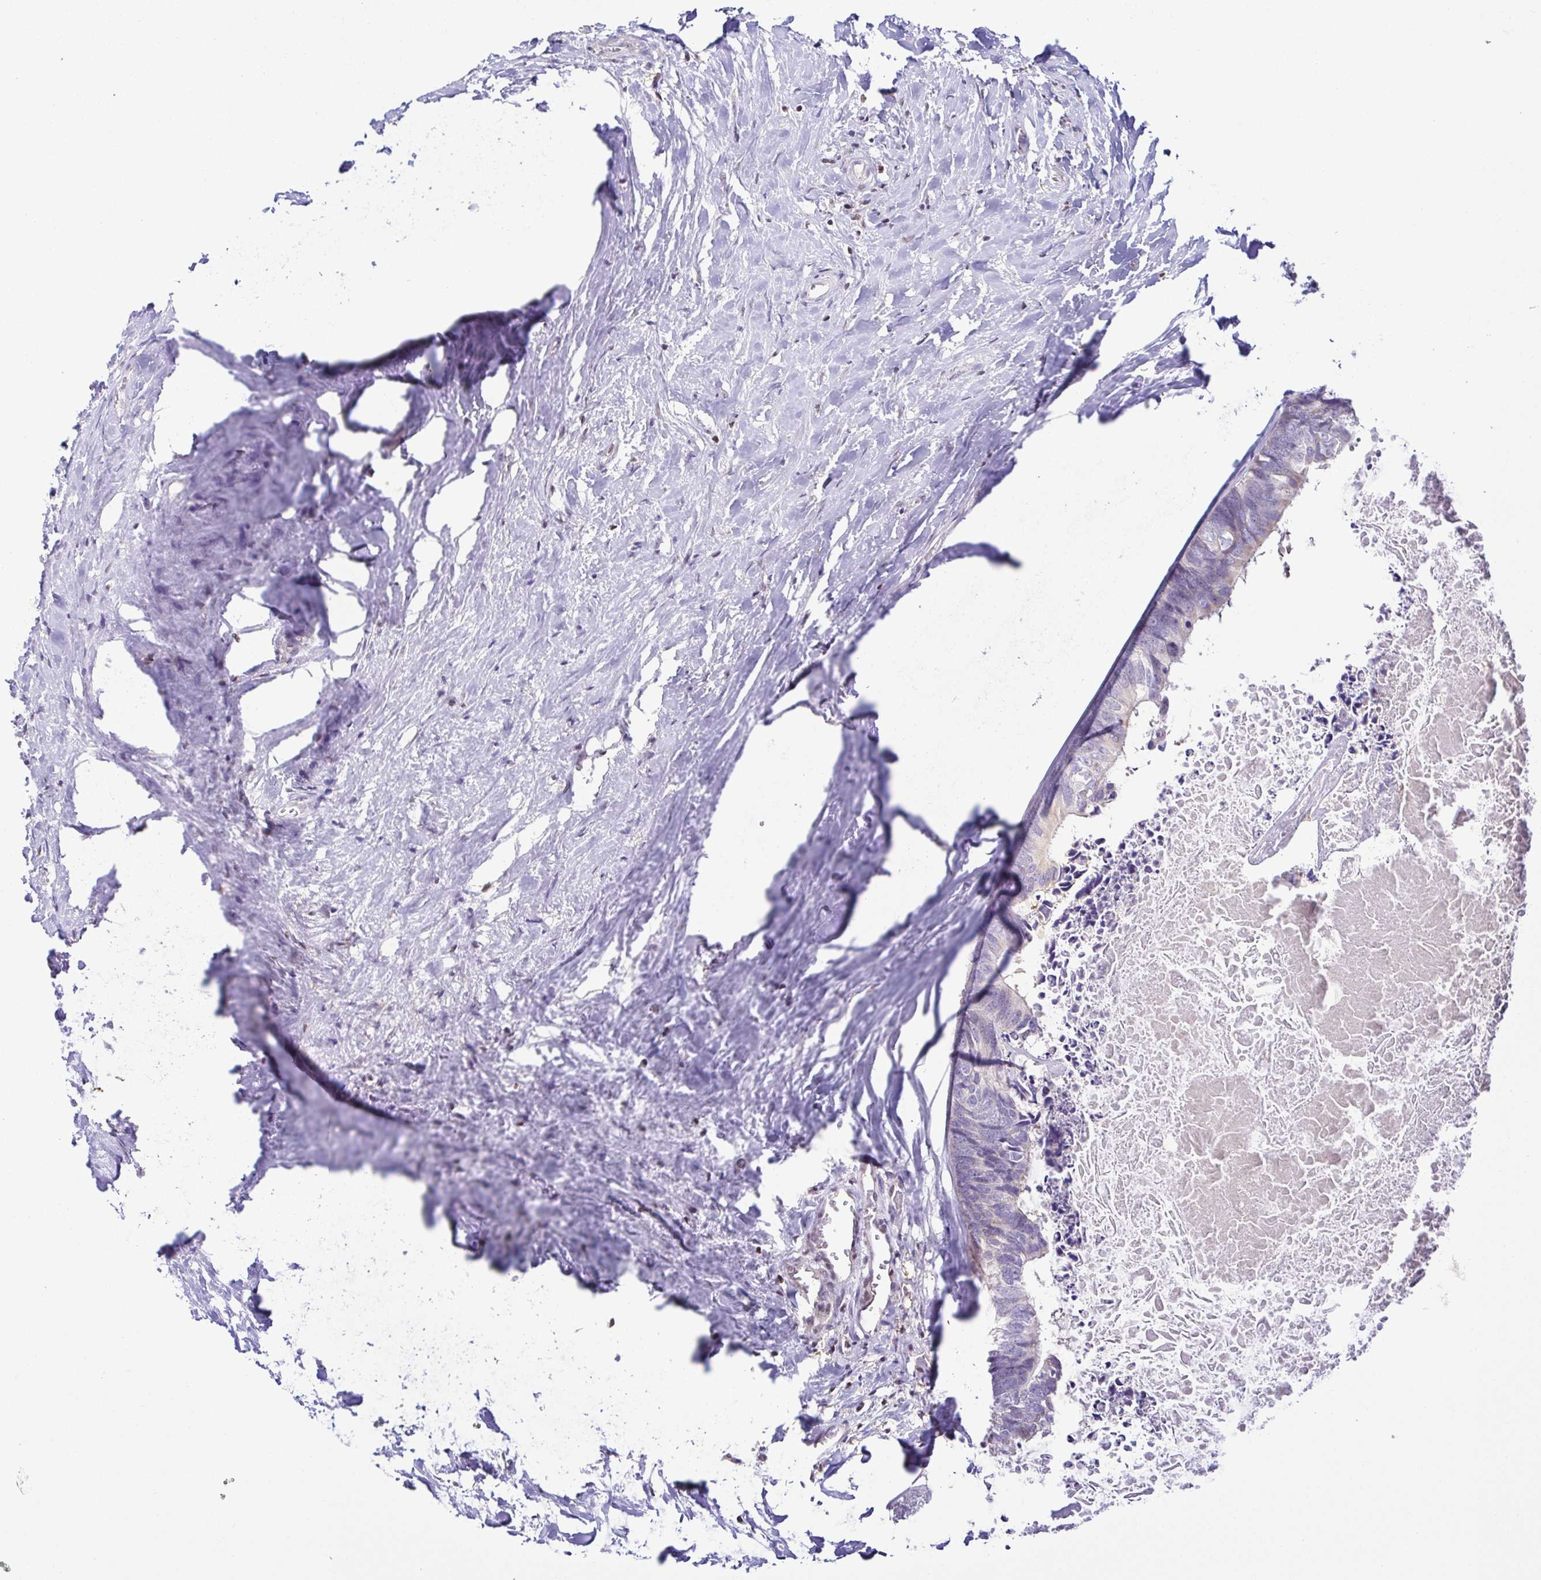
{"staining": {"intensity": "negative", "quantity": "none", "location": "none"}, "tissue": "colorectal cancer", "cell_type": "Tumor cells", "image_type": "cancer", "snomed": [{"axis": "morphology", "description": "Adenocarcinoma, NOS"}, {"axis": "topography", "description": "Colon"}, {"axis": "topography", "description": "Rectum"}], "caption": "Colorectal adenocarcinoma was stained to show a protein in brown. There is no significant expression in tumor cells. (Immunohistochemistry (ihc), brightfield microscopy, high magnification).", "gene": "PSMB9", "patient": {"sex": "male", "age": 57}}